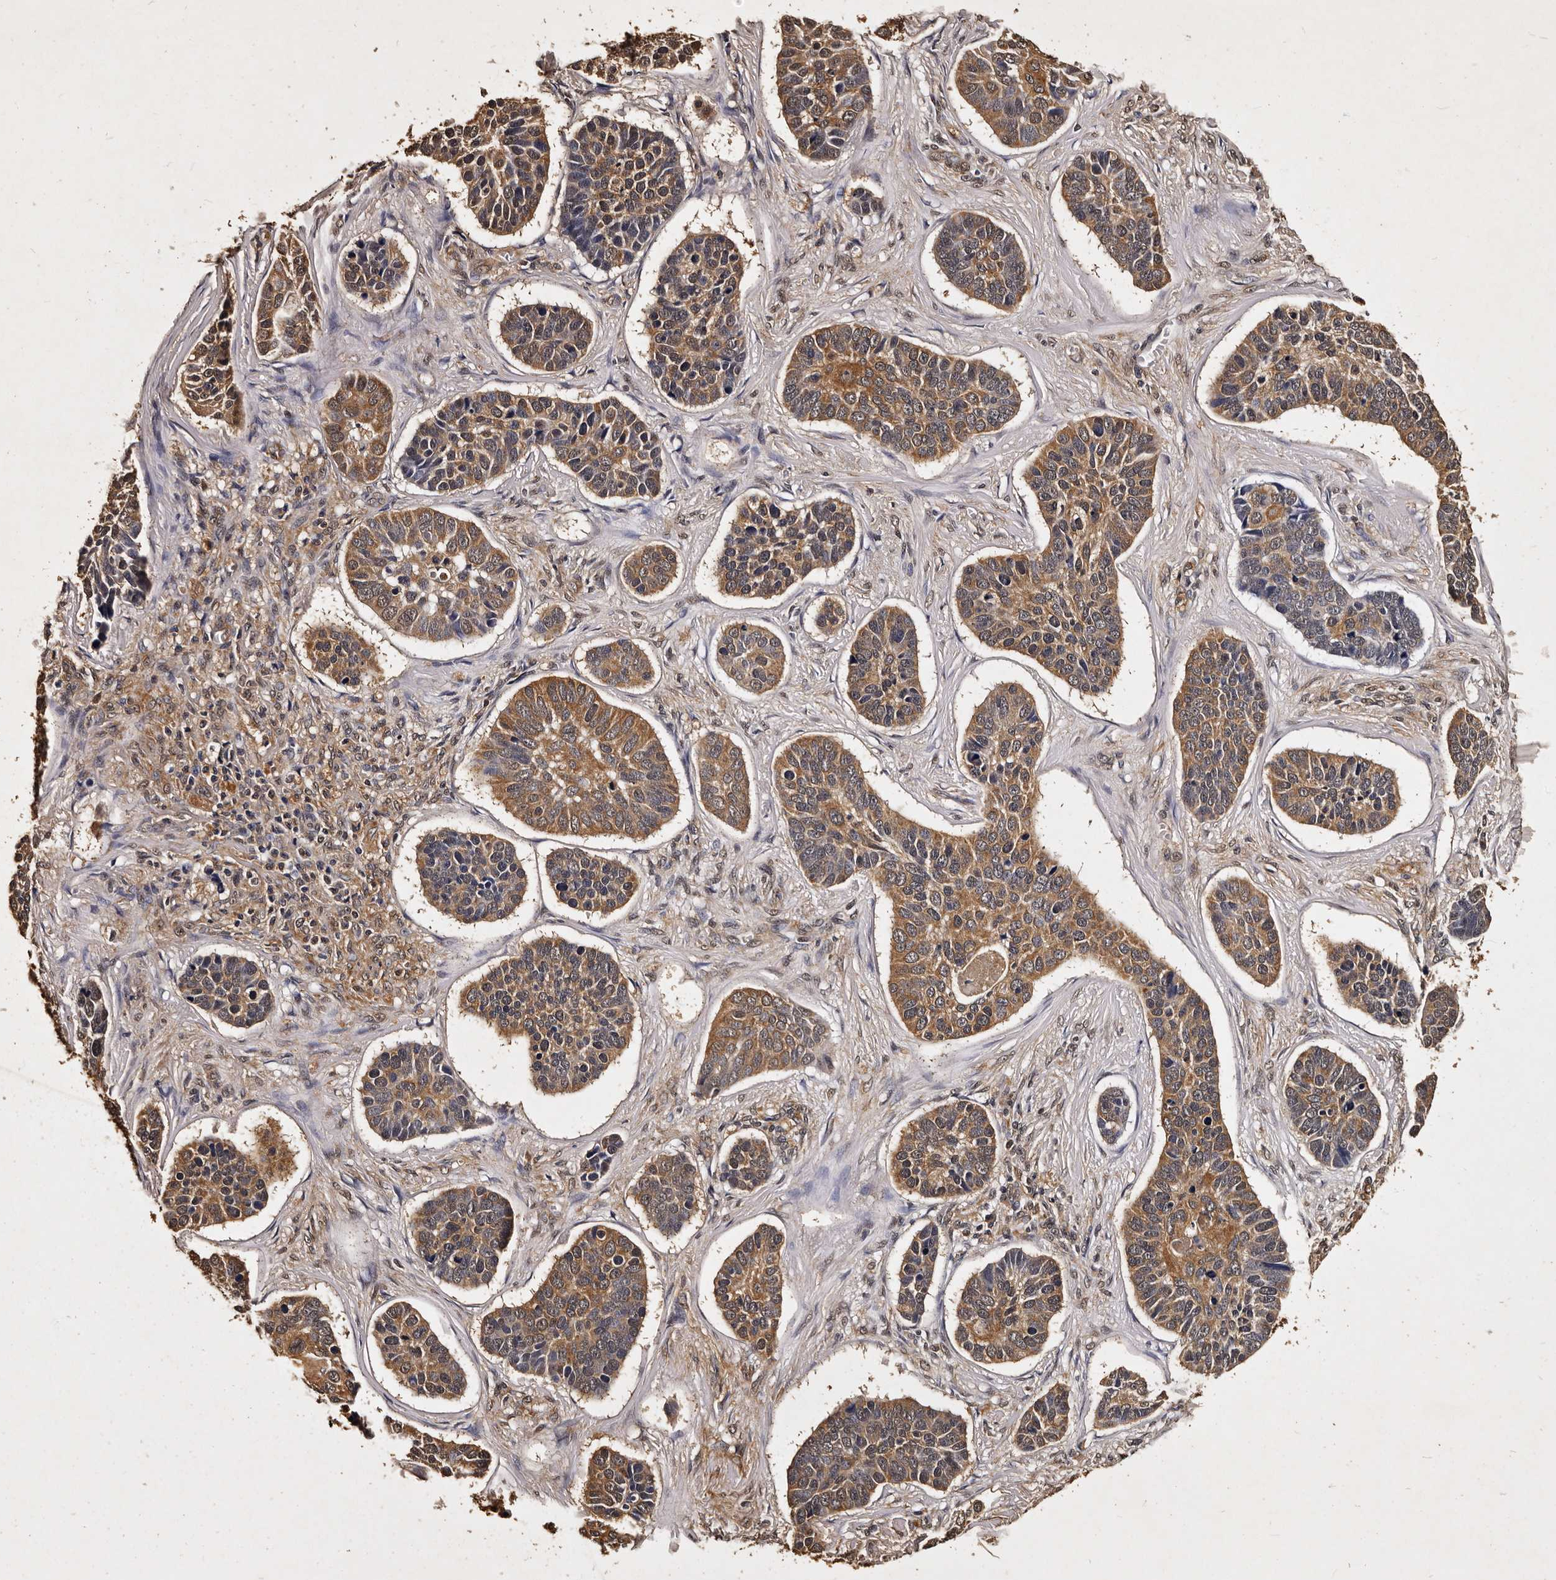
{"staining": {"intensity": "moderate", "quantity": ">75%", "location": "cytoplasmic/membranous"}, "tissue": "skin cancer", "cell_type": "Tumor cells", "image_type": "cancer", "snomed": [{"axis": "morphology", "description": "Basal cell carcinoma"}, {"axis": "topography", "description": "Skin"}], "caption": "This is a histology image of immunohistochemistry (IHC) staining of skin basal cell carcinoma, which shows moderate staining in the cytoplasmic/membranous of tumor cells.", "gene": "PARS2", "patient": {"sex": "male", "age": 62}}